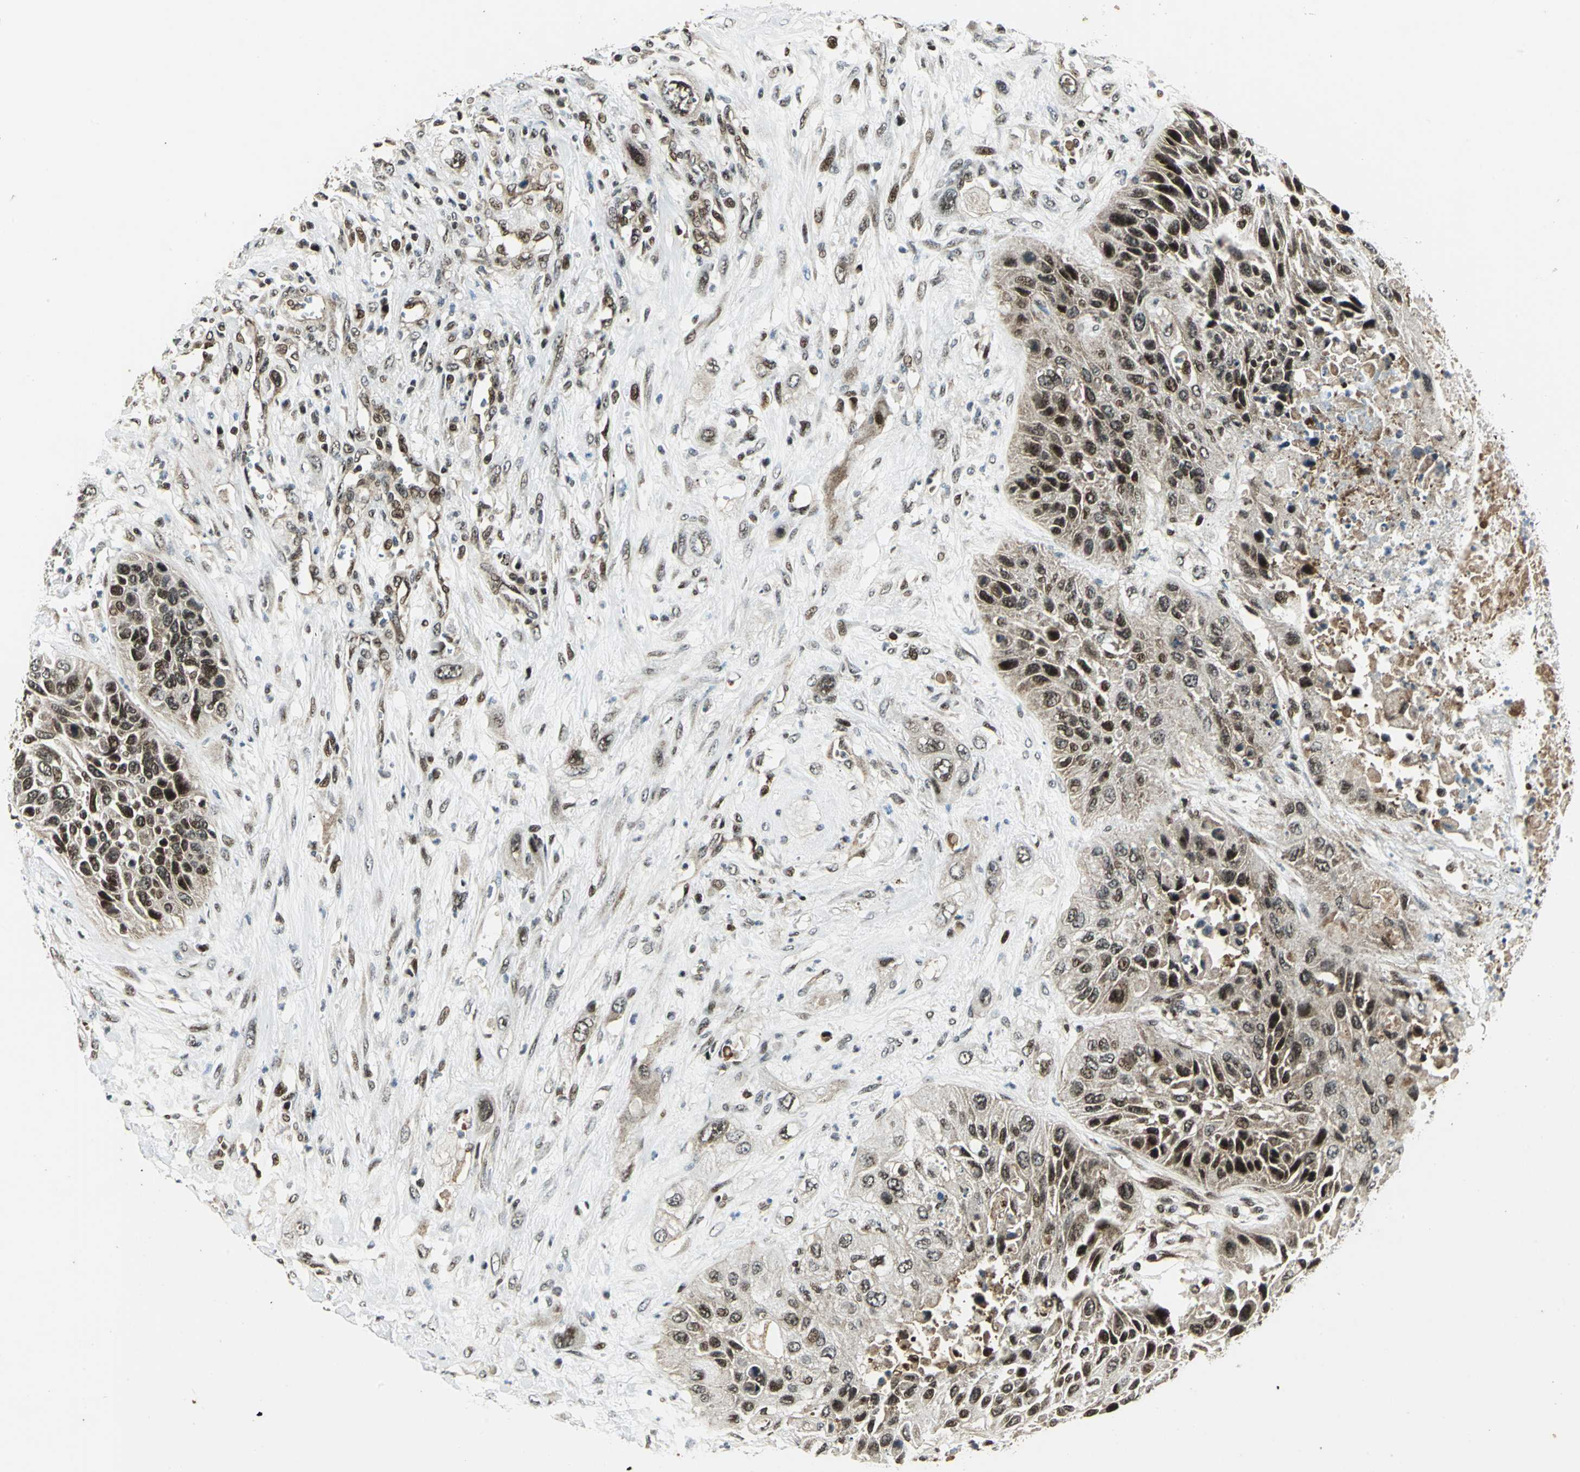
{"staining": {"intensity": "strong", "quantity": ">75%", "location": "cytoplasmic/membranous,nuclear"}, "tissue": "lung cancer", "cell_type": "Tumor cells", "image_type": "cancer", "snomed": [{"axis": "morphology", "description": "Squamous cell carcinoma, NOS"}, {"axis": "topography", "description": "Lung"}], "caption": "A photomicrograph showing strong cytoplasmic/membranous and nuclear positivity in about >75% of tumor cells in lung squamous cell carcinoma, as visualized by brown immunohistochemical staining.", "gene": "COPS5", "patient": {"sex": "female", "age": 76}}